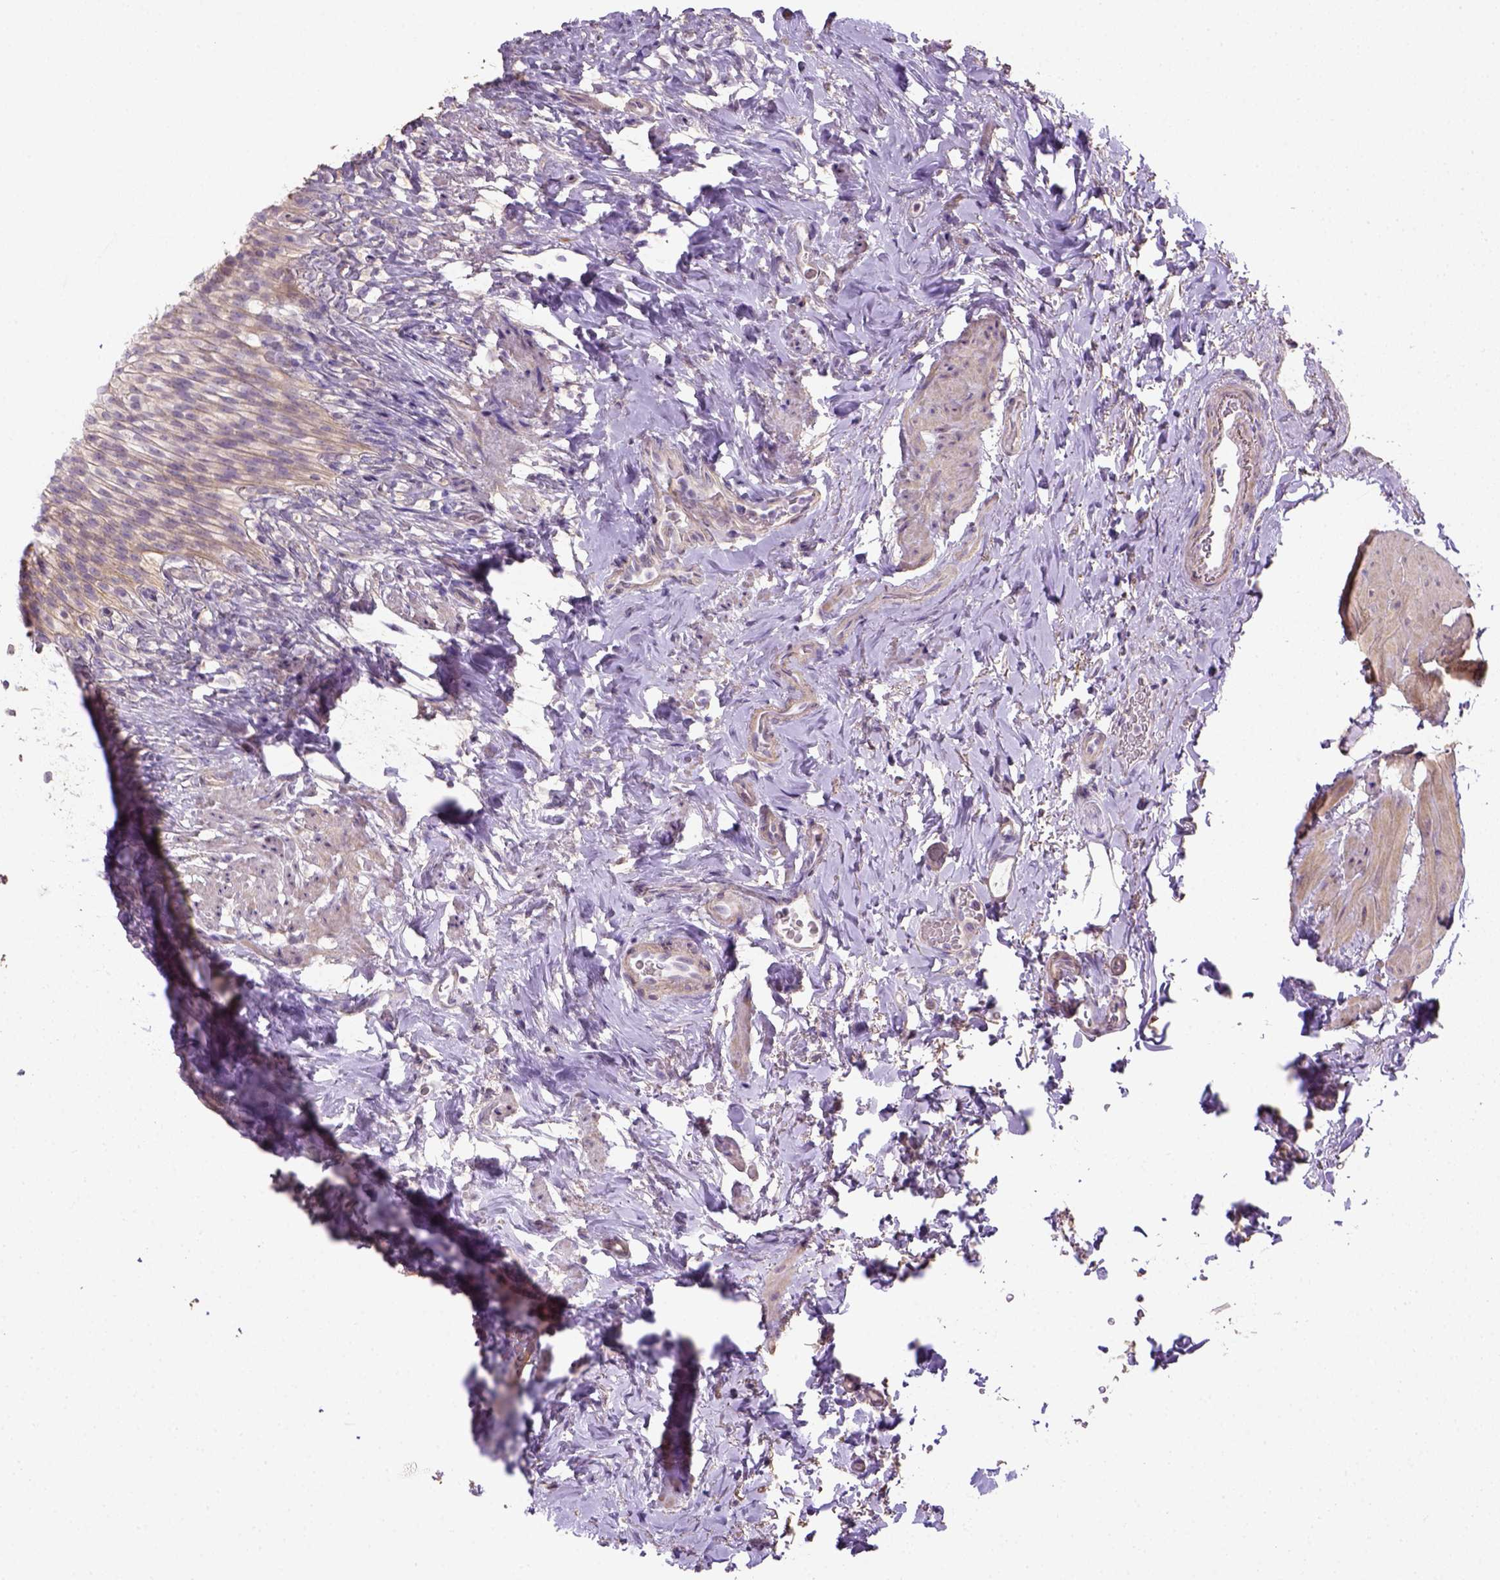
{"staining": {"intensity": "weak", "quantity": "25%-75%", "location": "cytoplasmic/membranous"}, "tissue": "urinary bladder", "cell_type": "Urothelial cells", "image_type": "normal", "snomed": [{"axis": "morphology", "description": "Normal tissue, NOS"}, {"axis": "topography", "description": "Urinary bladder"}, {"axis": "topography", "description": "Prostate"}], "caption": "An image of human urinary bladder stained for a protein shows weak cytoplasmic/membranous brown staining in urothelial cells. The protein of interest is stained brown, and the nuclei are stained in blue (DAB (3,3'-diaminobenzidine) IHC with brightfield microscopy, high magnification).", "gene": "HTRA1", "patient": {"sex": "male", "age": 76}}